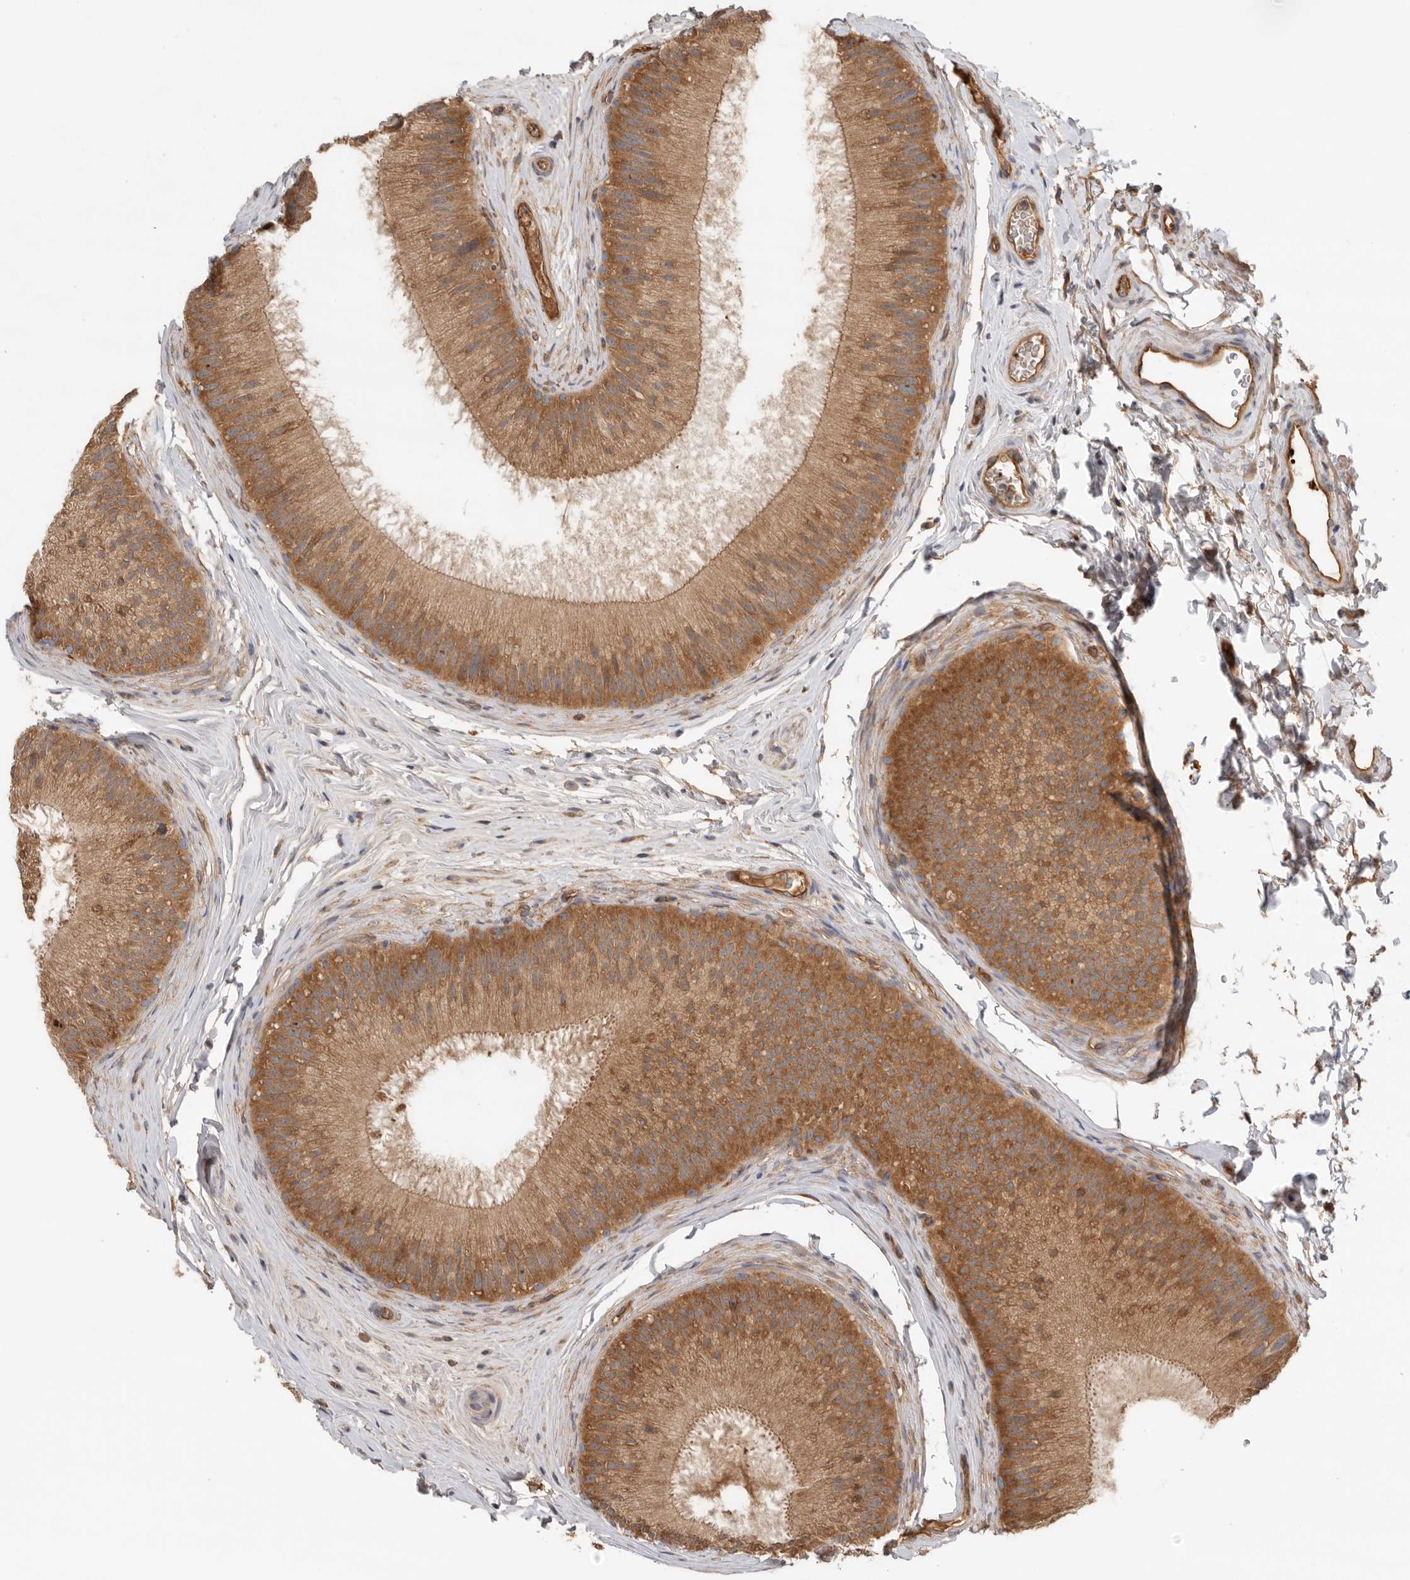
{"staining": {"intensity": "moderate", "quantity": ">75%", "location": "cytoplasmic/membranous"}, "tissue": "epididymis", "cell_type": "Glandular cells", "image_type": "normal", "snomed": [{"axis": "morphology", "description": "Normal tissue, NOS"}, {"axis": "topography", "description": "Epididymis"}], "caption": "This is a micrograph of immunohistochemistry staining of normal epididymis, which shows moderate expression in the cytoplasmic/membranous of glandular cells.", "gene": "CDC42BPB", "patient": {"sex": "male", "age": 45}}